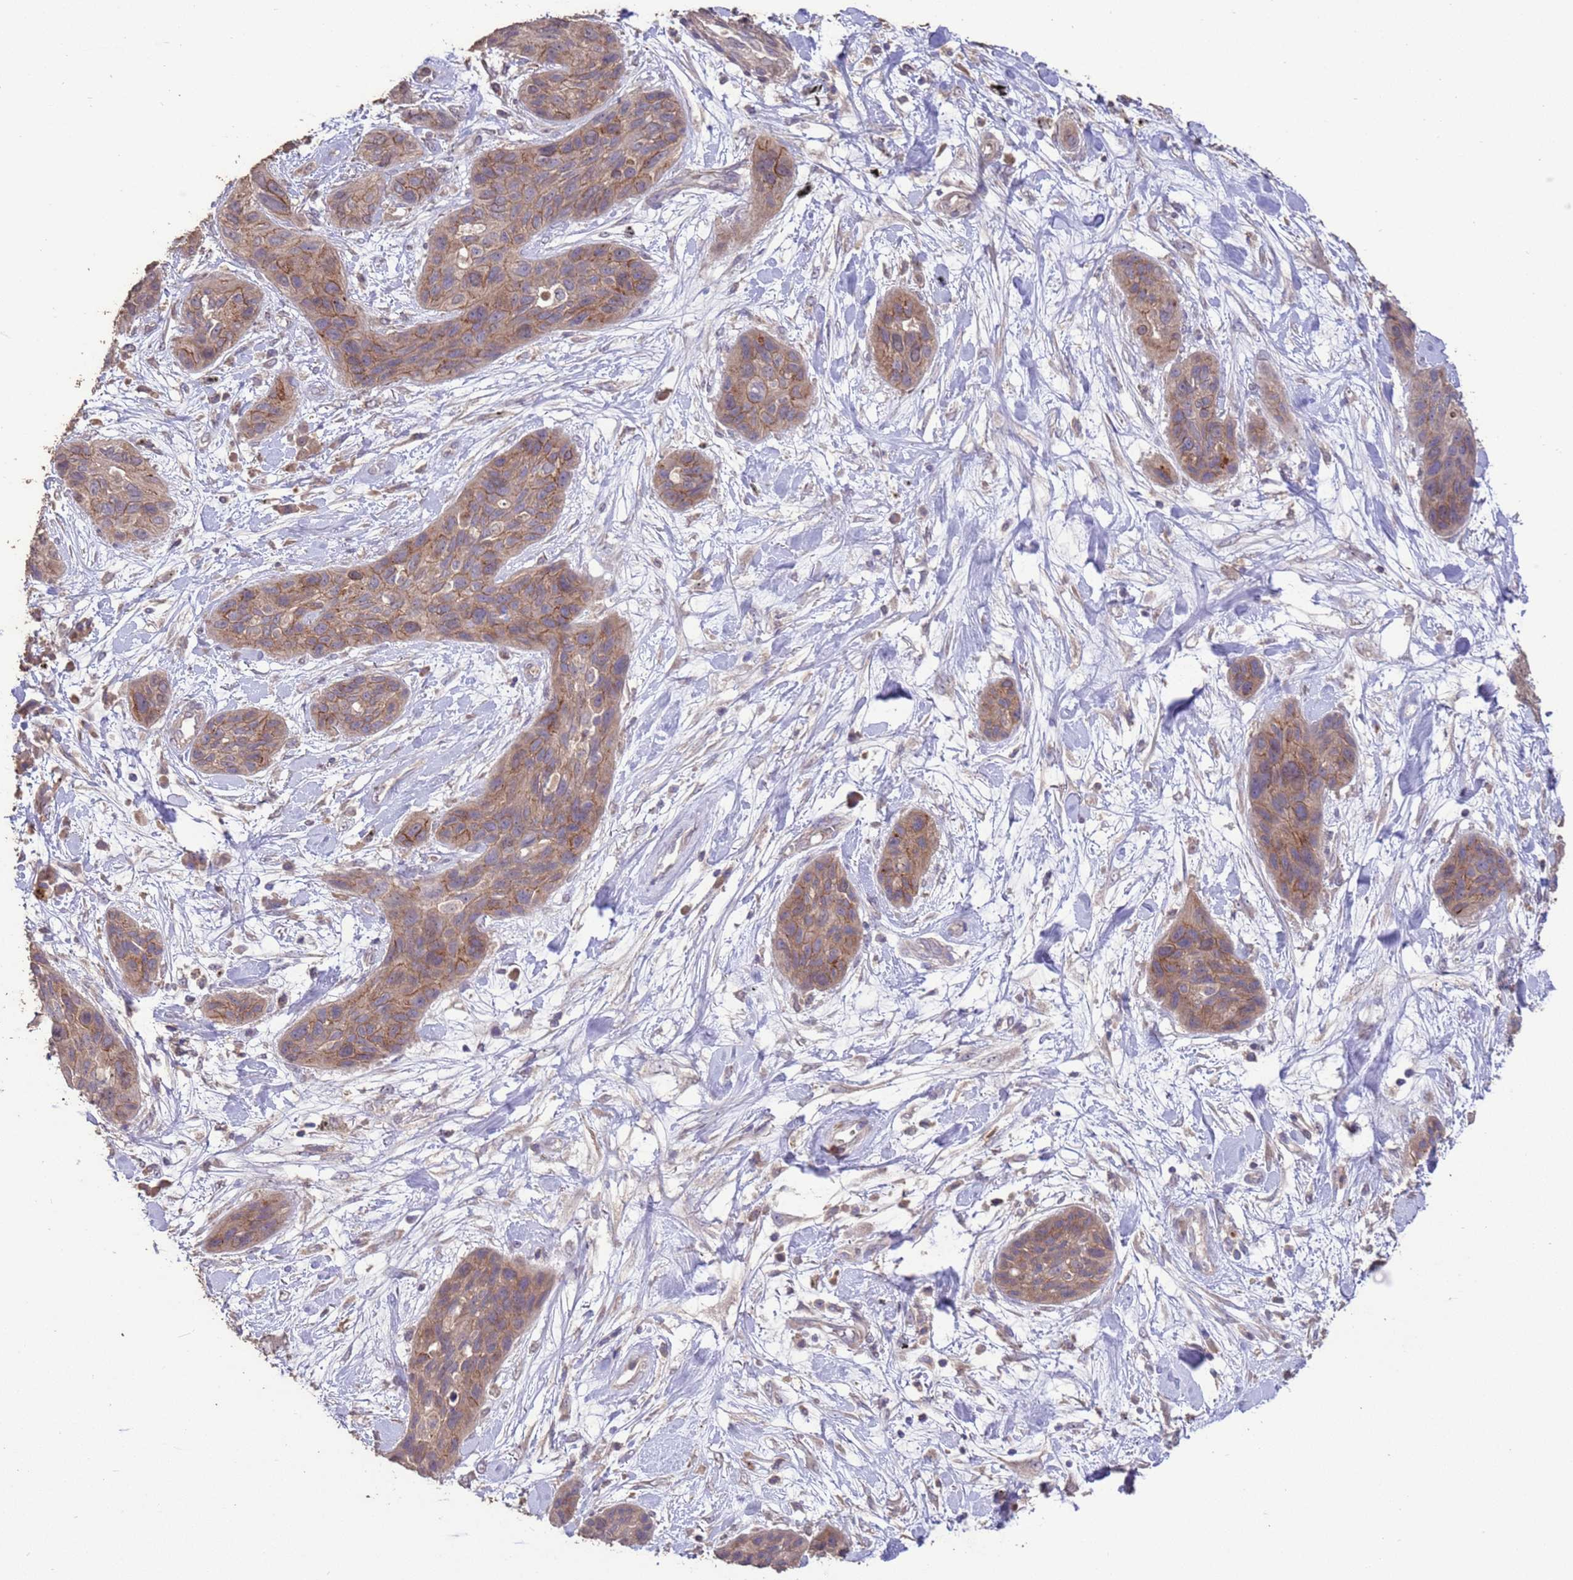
{"staining": {"intensity": "moderate", "quantity": ">75%", "location": "cytoplasmic/membranous"}, "tissue": "lung cancer", "cell_type": "Tumor cells", "image_type": "cancer", "snomed": [{"axis": "morphology", "description": "Squamous cell carcinoma, NOS"}, {"axis": "topography", "description": "Lung"}], "caption": "High-power microscopy captured an IHC image of lung cancer (squamous cell carcinoma), revealing moderate cytoplasmic/membranous expression in approximately >75% of tumor cells. (brown staining indicates protein expression, while blue staining denotes nuclei).", "gene": "SLC9B2", "patient": {"sex": "female", "age": 70}}